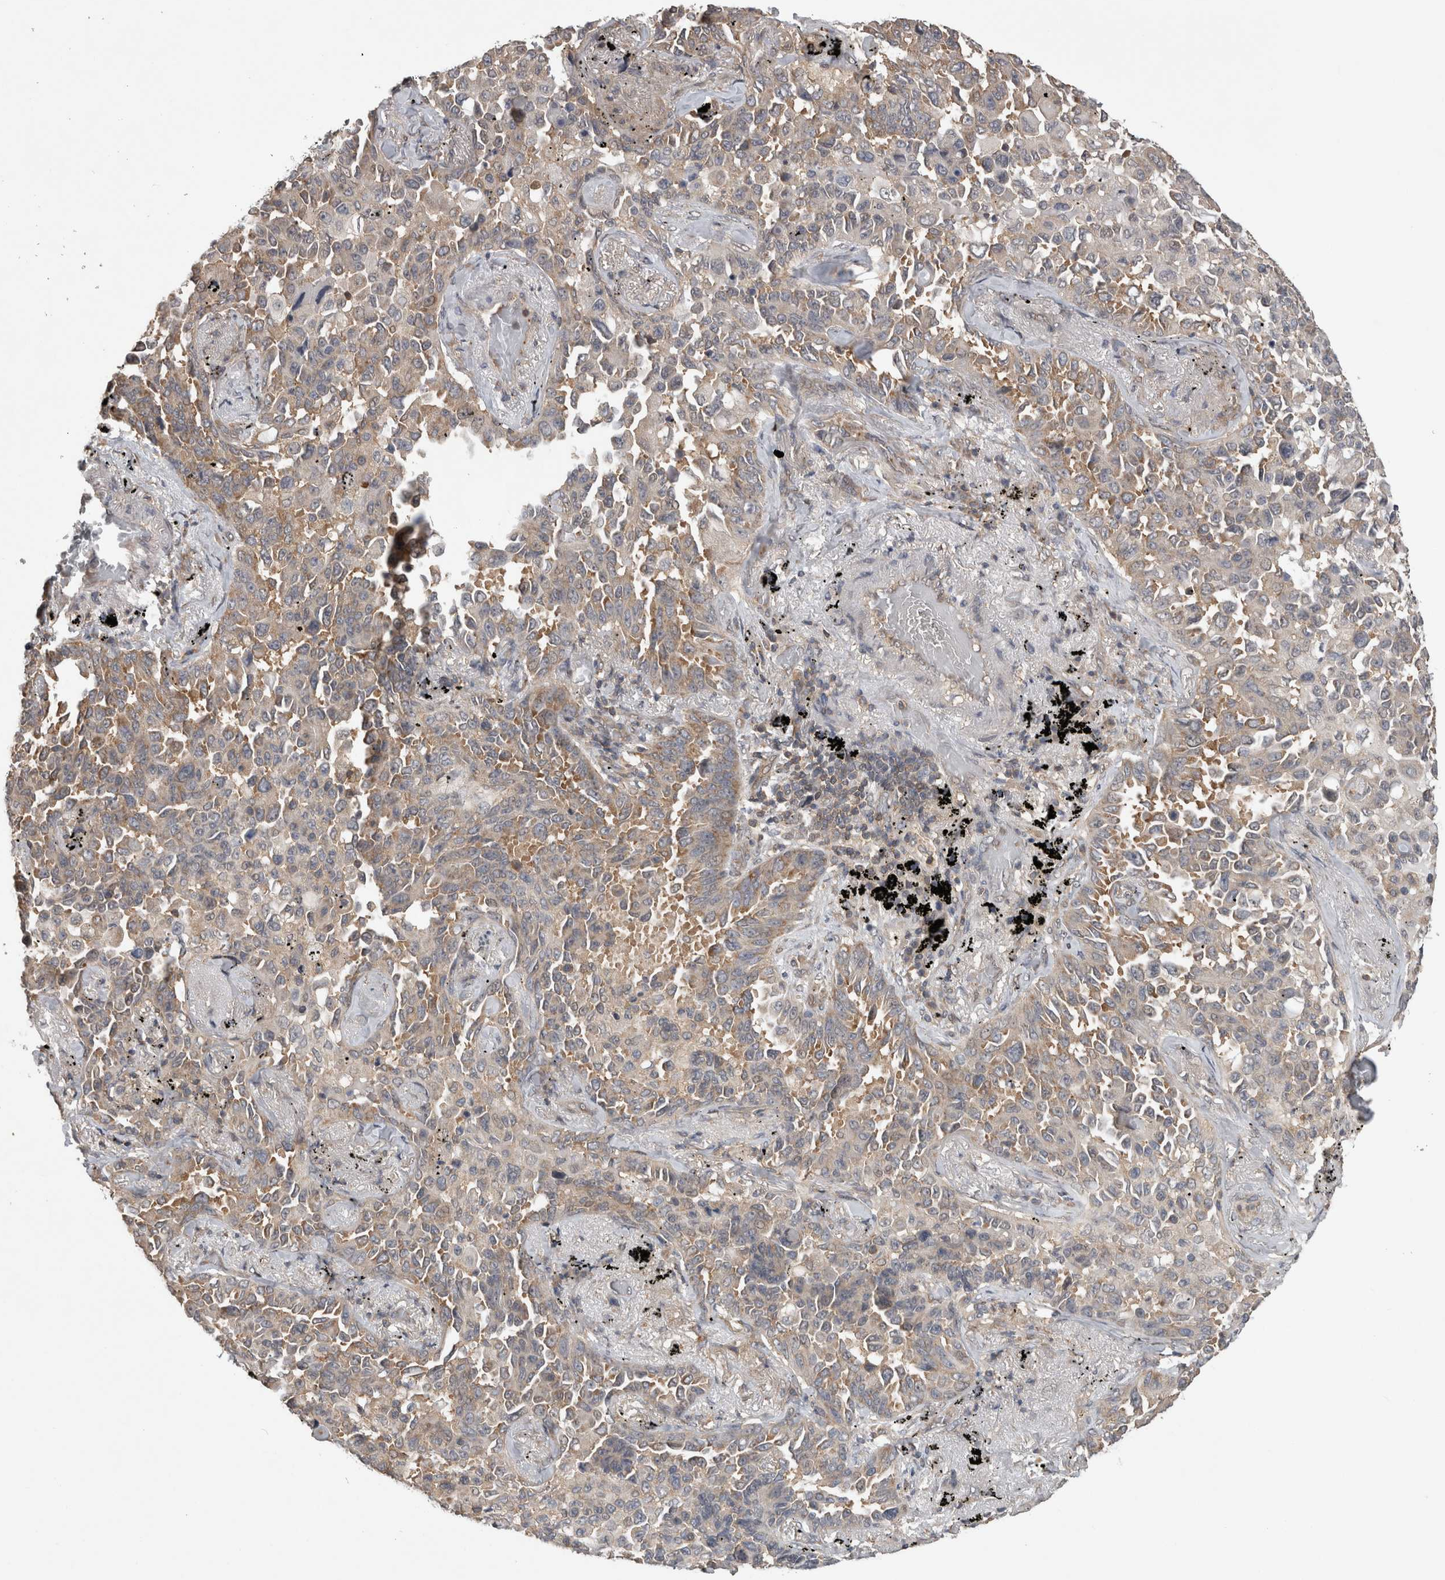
{"staining": {"intensity": "moderate", "quantity": "25%-75%", "location": "cytoplasmic/membranous"}, "tissue": "lung cancer", "cell_type": "Tumor cells", "image_type": "cancer", "snomed": [{"axis": "morphology", "description": "Adenocarcinoma, NOS"}, {"axis": "topography", "description": "Lung"}], "caption": "Protein staining shows moderate cytoplasmic/membranous expression in approximately 25%-75% of tumor cells in adenocarcinoma (lung).", "gene": "ATXN2", "patient": {"sex": "female", "age": 67}}